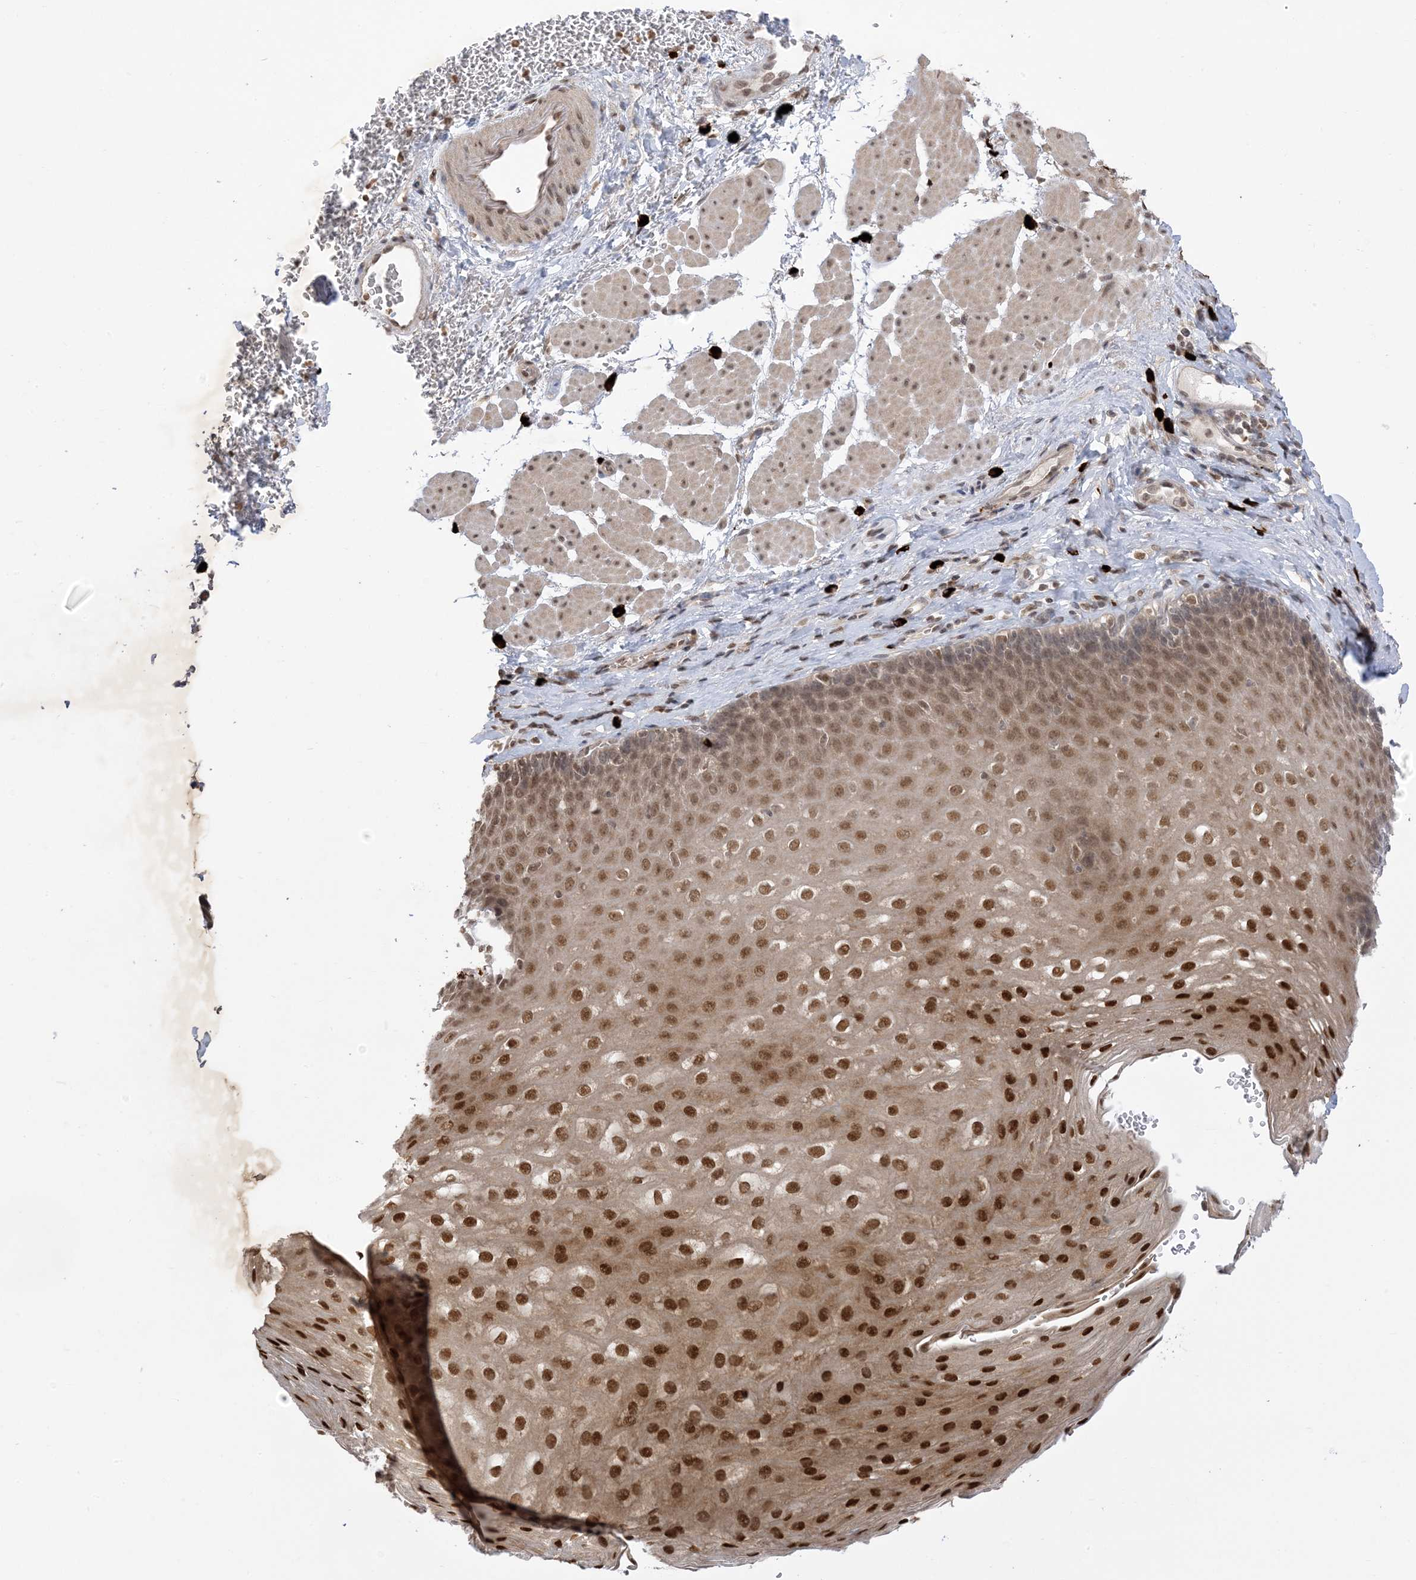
{"staining": {"intensity": "strong", "quantity": "25%-75%", "location": "nuclear"}, "tissue": "esophagus", "cell_type": "Squamous epithelial cells", "image_type": "normal", "snomed": [{"axis": "morphology", "description": "Normal tissue, NOS"}, {"axis": "topography", "description": "Esophagus"}], "caption": "About 25%-75% of squamous epithelial cells in normal human esophagus exhibit strong nuclear protein staining as visualized by brown immunohistochemical staining.", "gene": "RANBP9", "patient": {"sex": "female", "age": 66}}